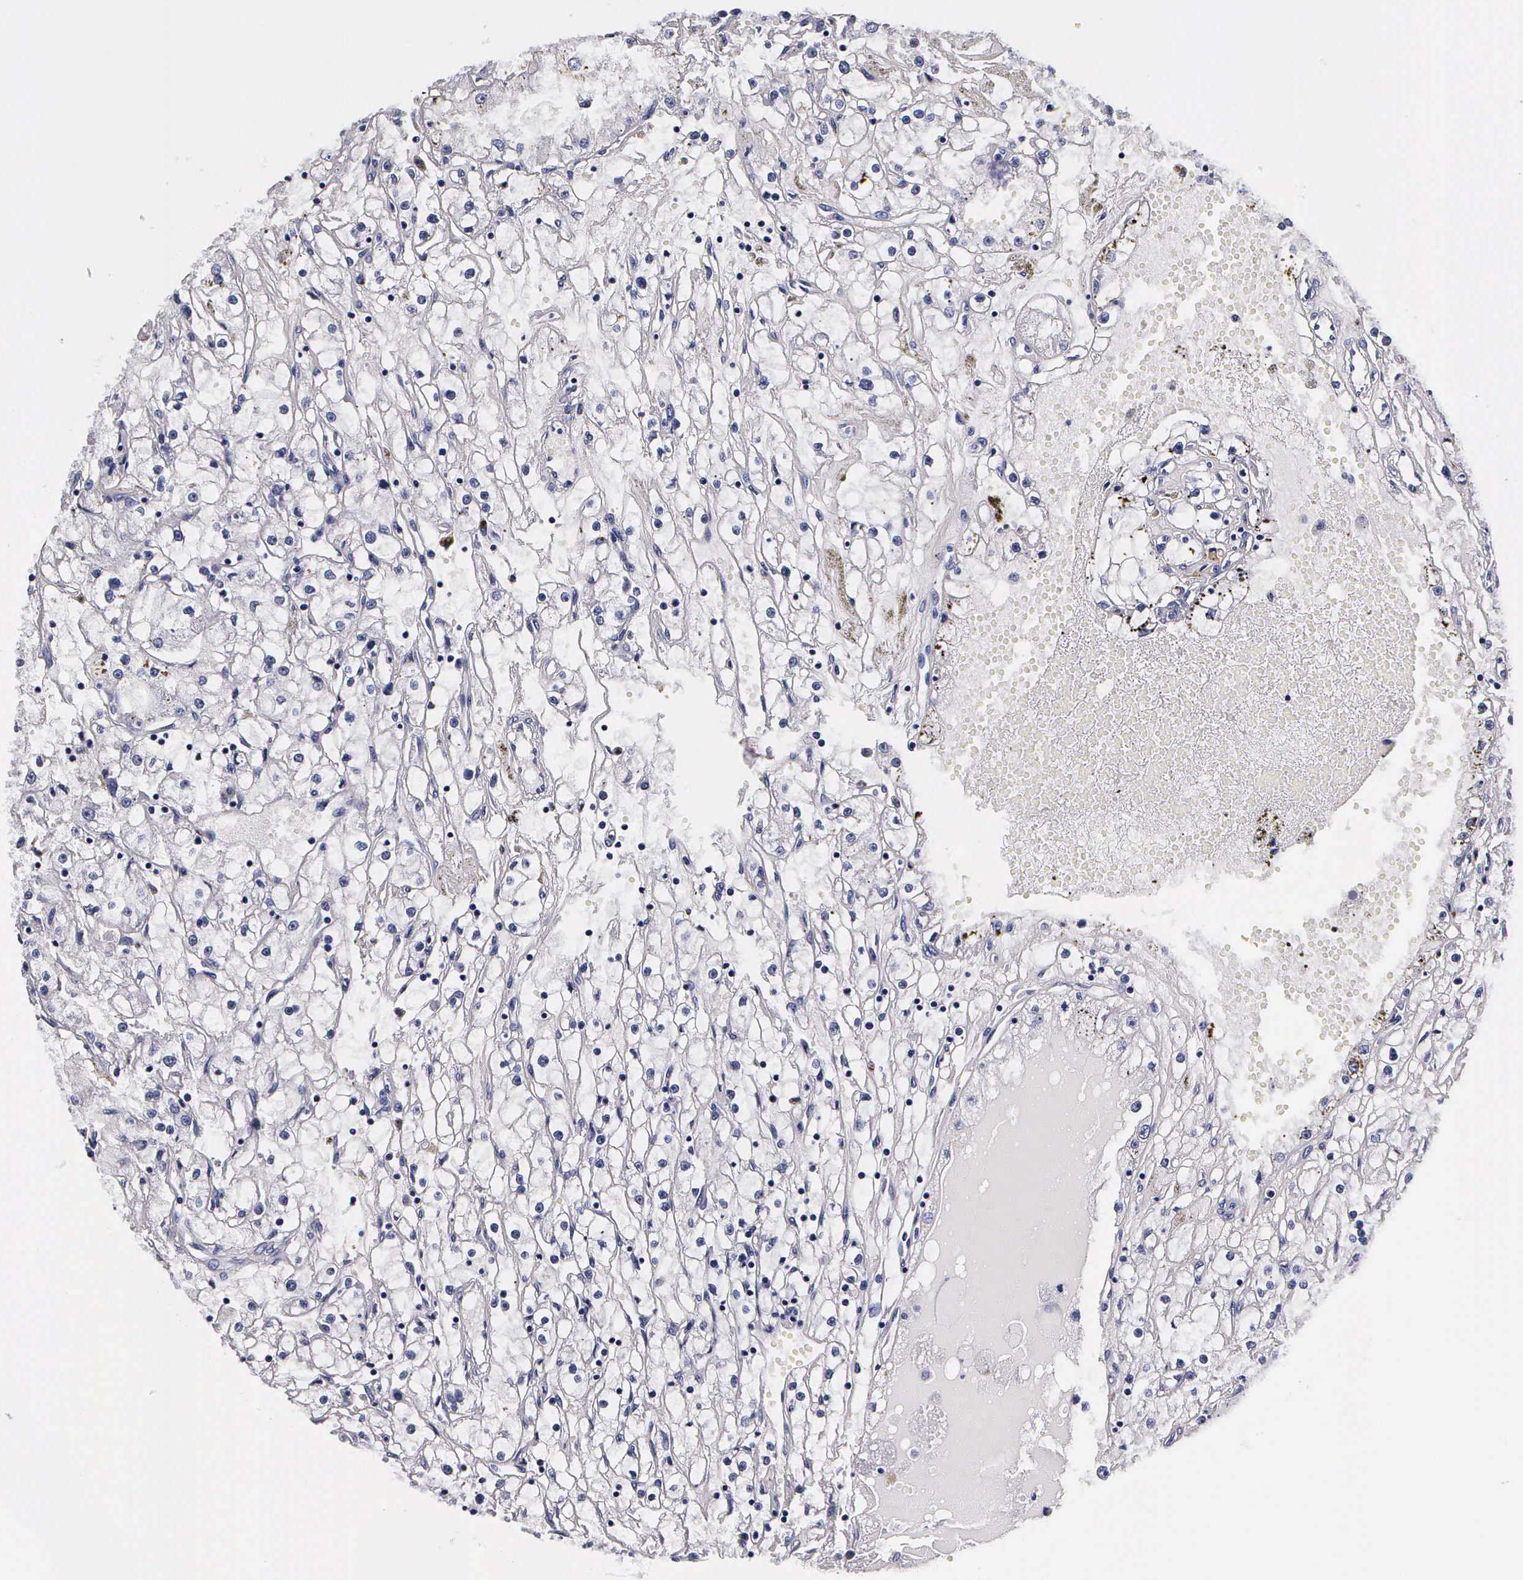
{"staining": {"intensity": "negative", "quantity": "none", "location": "none"}, "tissue": "renal cancer", "cell_type": "Tumor cells", "image_type": "cancer", "snomed": [{"axis": "morphology", "description": "Adenocarcinoma, NOS"}, {"axis": "topography", "description": "Kidney"}], "caption": "The immunohistochemistry micrograph has no significant expression in tumor cells of renal adenocarcinoma tissue. (DAB immunohistochemistry with hematoxylin counter stain).", "gene": "IAPP", "patient": {"sex": "male", "age": 56}}